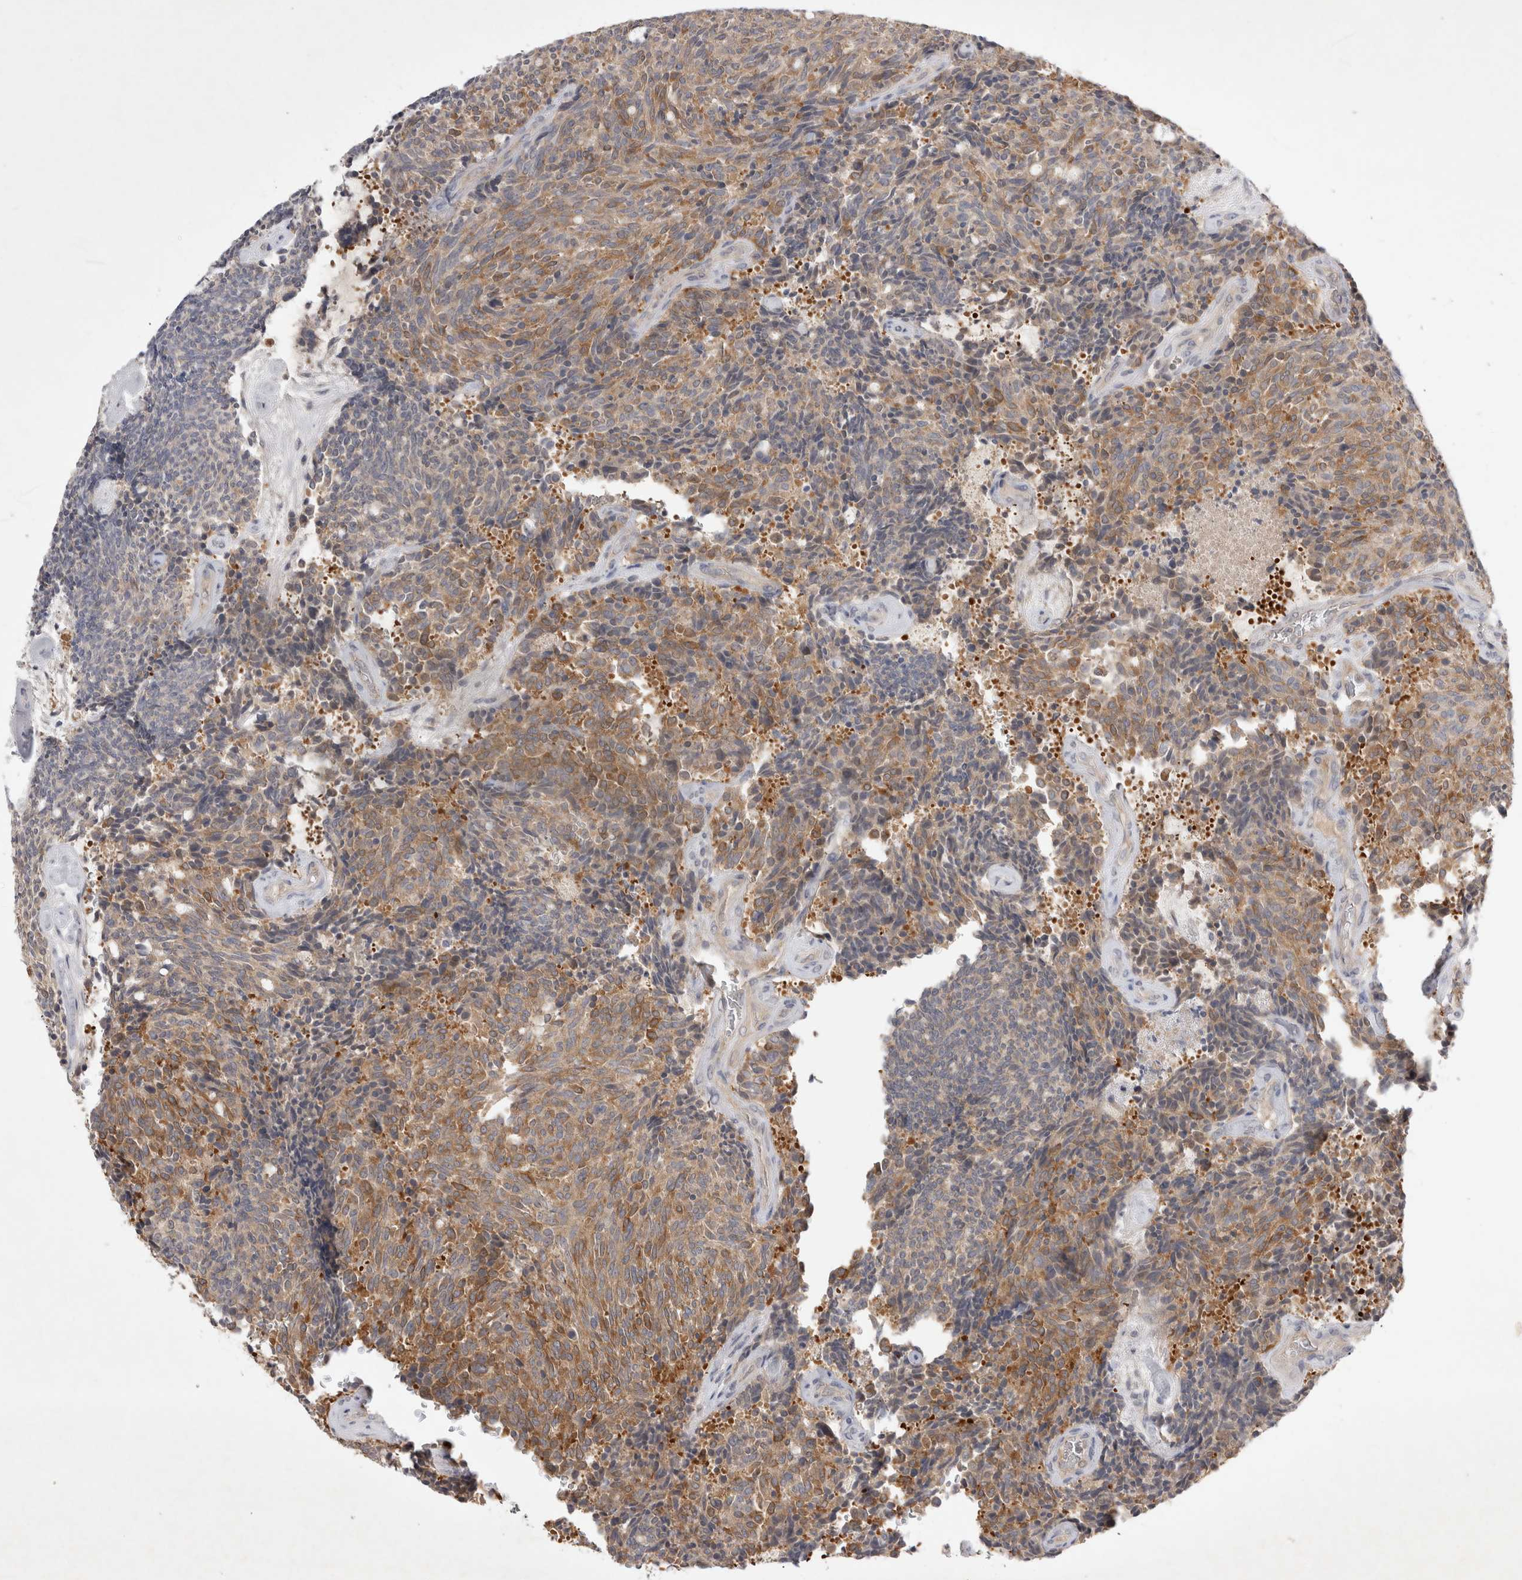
{"staining": {"intensity": "moderate", "quantity": ">75%", "location": "cytoplasmic/membranous"}, "tissue": "carcinoid", "cell_type": "Tumor cells", "image_type": "cancer", "snomed": [{"axis": "morphology", "description": "Carcinoid, malignant, NOS"}, {"axis": "topography", "description": "Pancreas"}], "caption": "A brown stain shows moderate cytoplasmic/membranous expression of a protein in malignant carcinoid tumor cells.", "gene": "SRD5A3", "patient": {"sex": "female", "age": 54}}